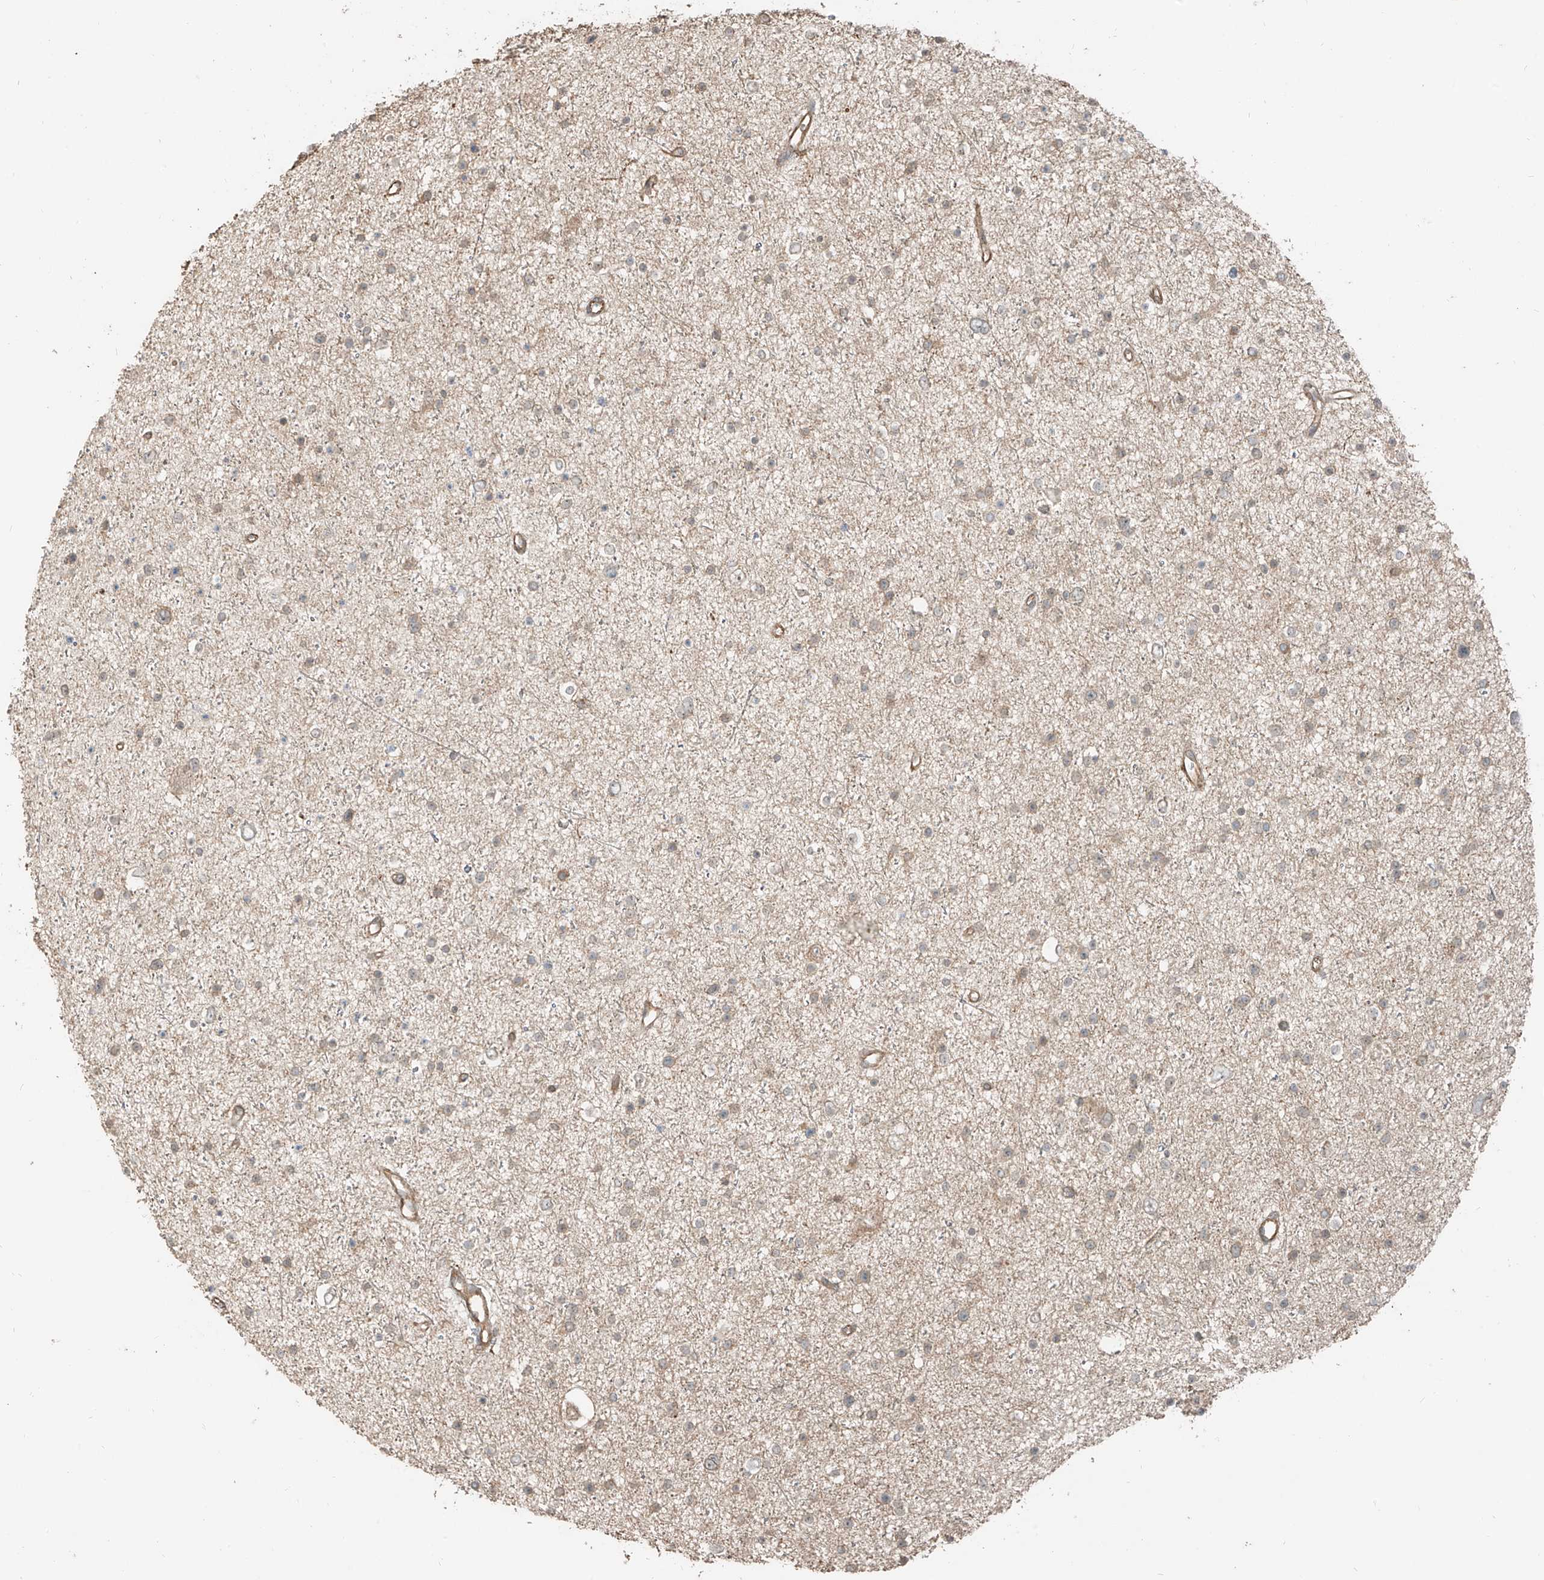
{"staining": {"intensity": "weak", "quantity": "25%-75%", "location": "cytoplasmic/membranous"}, "tissue": "glioma", "cell_type": "Tumor cells", "image_type": "cancer", "snomed": [{"axis": "morphology", "description": "Glioma, malignant, Low grade"}, {"axis": "topography", "description": "Brain"}], "caption": "An IHC histopathology image of tumor tissue is shown. Protein staining in brown highlights weak cytoplasmic/membranous positivity in glioma within tumor cells. The staining is performed using DAB (3,3'-diaminobenzidine) brown chromogen to label protein expression. The nuclei are counter-stained blue using hematoxylin.", "gene": "ANKZF1", "patient": {"sex": "female", "age": 37}}